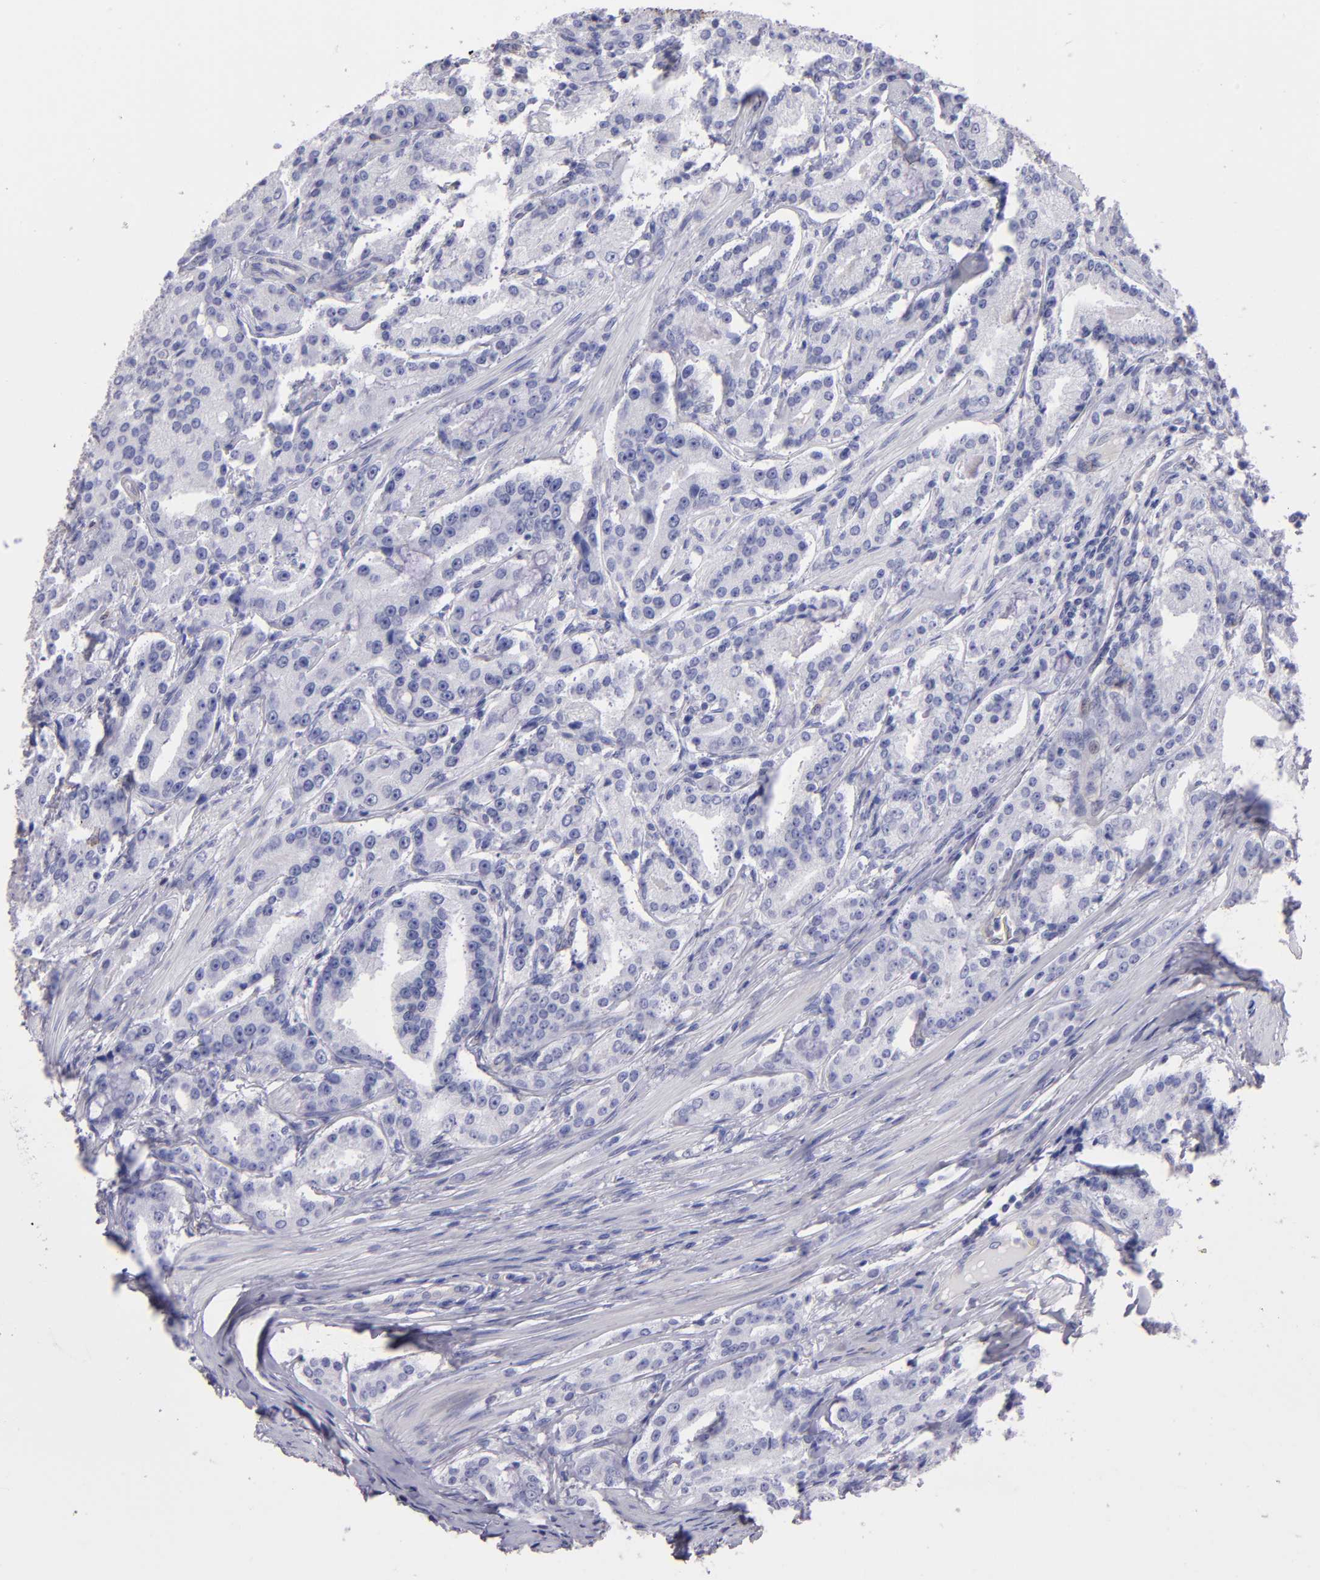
{"staining": {"intensity": "negative", "quantity": "none", "location": "none"}, "tissue": "prostate cancer", "cell_type": "Tumor cells", "image_type": "cancer", "snomed": [{"axis": "morphology", "description": "Adenocarcinoma, Medium grade"}, {"axis": "topography", "description": "Prostate"}], "caption": "IHC micrograph of human prostate cancer (adenocarcinoma (medium-grade)) stained for a protein (brown), which demonstrates no expression in tumor cells. The staining is performed using DAB (3,3'-diaminobenzidine) brown chromogen with nuclei counter-stained in using hematoxylin.", "gene": "TG", "patient": {"sex": "male", "age": 72}}